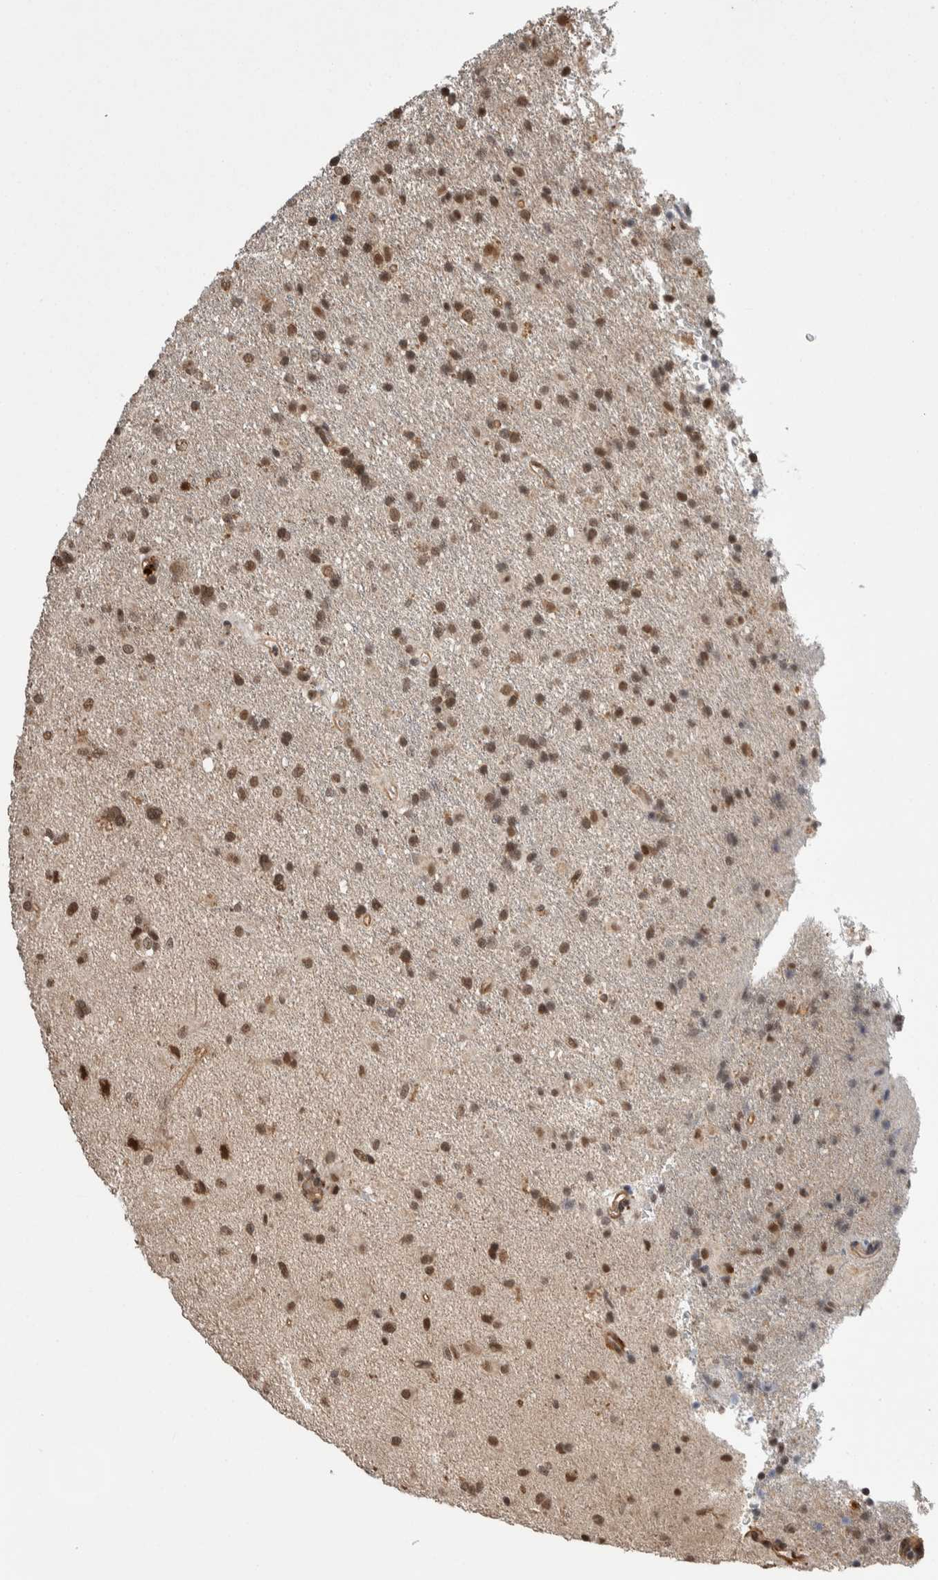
{"staining": {"intensity": "strong", "quantity": ">75%", "location": "nuclear"}, "tissue": "glioma", "cell_type": "Tumor cells", "image_type": "cancer", "snomed": [{"axis": "morphology", "description": "Glioma, malignant, Low grade"}, {"axis": "topography", "description": "Brain"}], "caption": "A brown stain labels strong nuclear expression of a protein in human glioma tumor cells. The staining was performed using DAB (3,3'-diaminobenzidine), with brown indicating positive protein expression. Nuclei are stained blue with hematoxylin.", "gene": "ZNF592", "patient": {"sex": "male", "age": 65}}